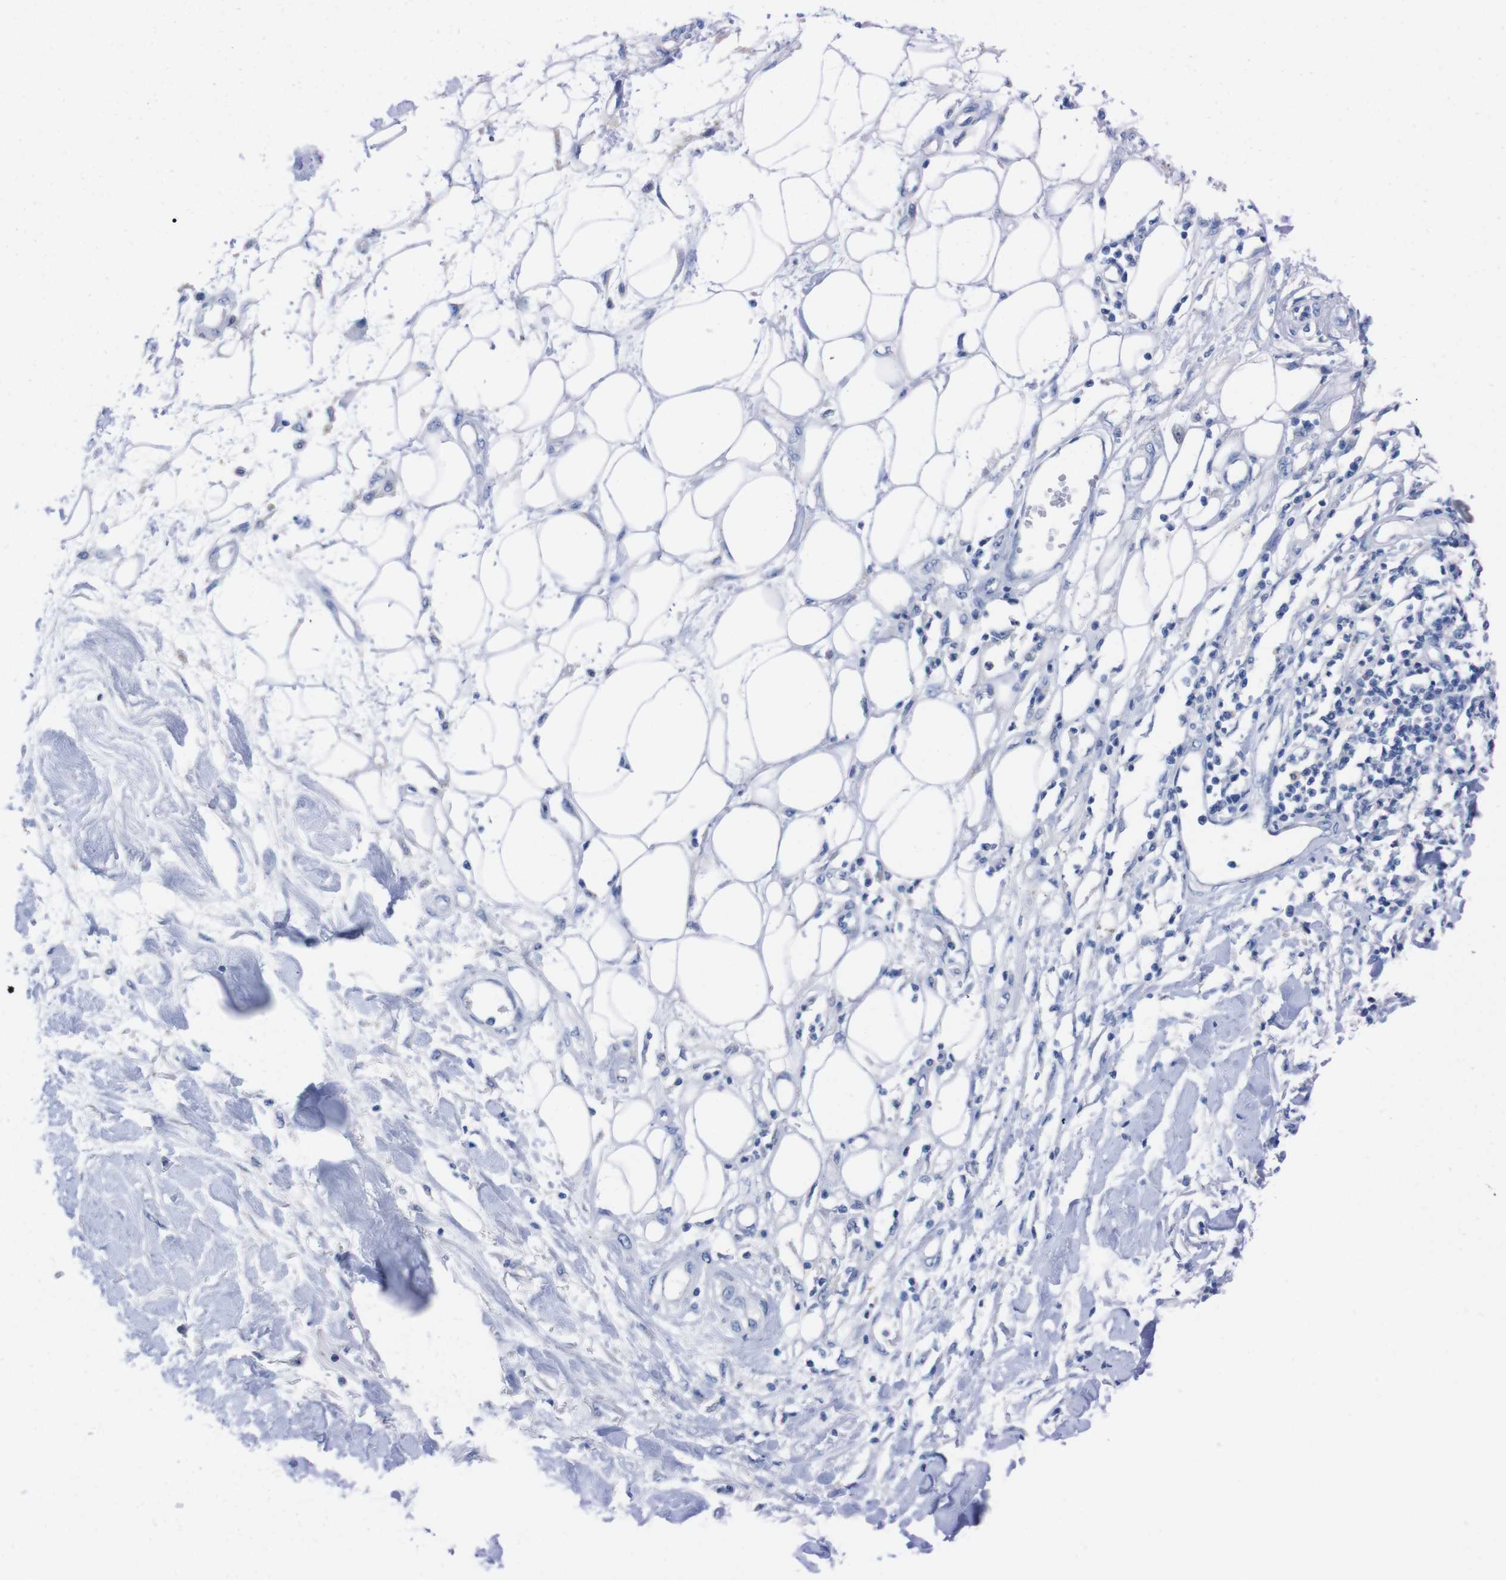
{"staining": {"intensity": "negative", "quantity": "none", "location": "none"}, "tissue": "adipose tissue", "cell_type": "Adipocytes", "image_type": "normal", "snomed": [{"axis": "morphology", "description": "Normal tissue, NOS"}, {"axis": "morphology", "description": "Squamous cell carcinoma, NOS"}, {"axis": "topography", "description": "Skin"}, {"axis": "topography", "description": "Peripheral nerve tissue"}], "caption": "Adipocytes are negative for brown protein staining in unremarkable adipose tissue.", "gene": "TMEM243", "patient": {"sex": "male", "age": 83}}